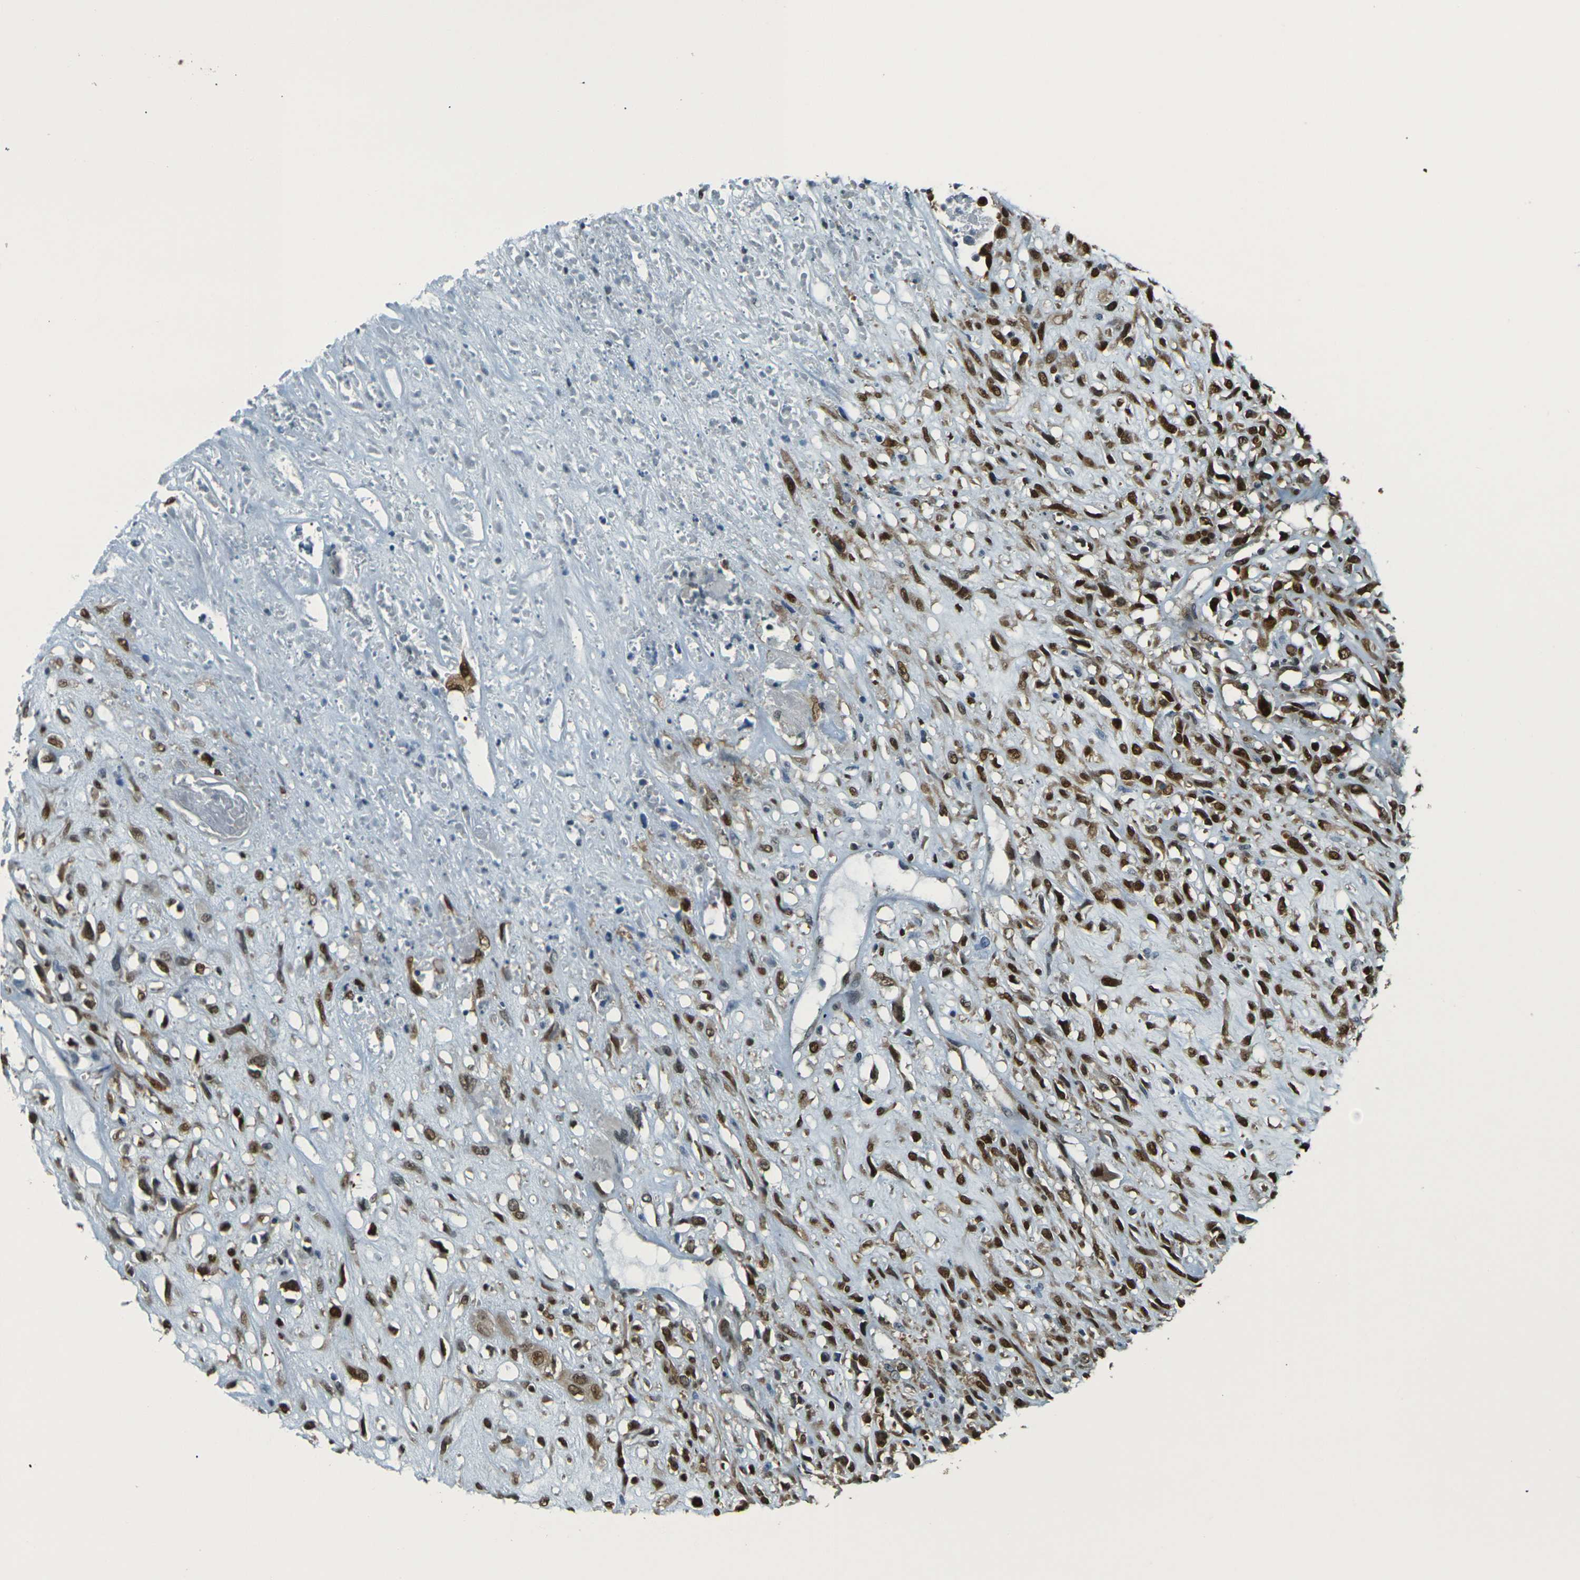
{"staining": {"intensity": "moderate", "quantity": ">75%", "location": "cytoplasmic/membranous,nuclear"}, "tissue": "head and neck cancer", "cell_type": "Tumor cells", "image_type": "cancer", "snomed": [{"axis": "morphology", "description": "Necrosis, NOS"}, {"axis": "morphology", "description": "Neoplasm, malignant, NOS"}, {"axis": "topography", "description": "Salivary gland"}, {"axis": "topography", "description": "Head-Neck"}], "caption": "This photomicrograph demonstrates malignant neoplasm (head and neck) stained with immunohistochemistry to label a protein in brown. The cytoplasmic/membranous and nuclear of tumor cells show moderate positivity for the protein. Nuclei are counter-stained blue.", "gene": "NHEJ1", "patient": {"sex": "male", "age": 43}}